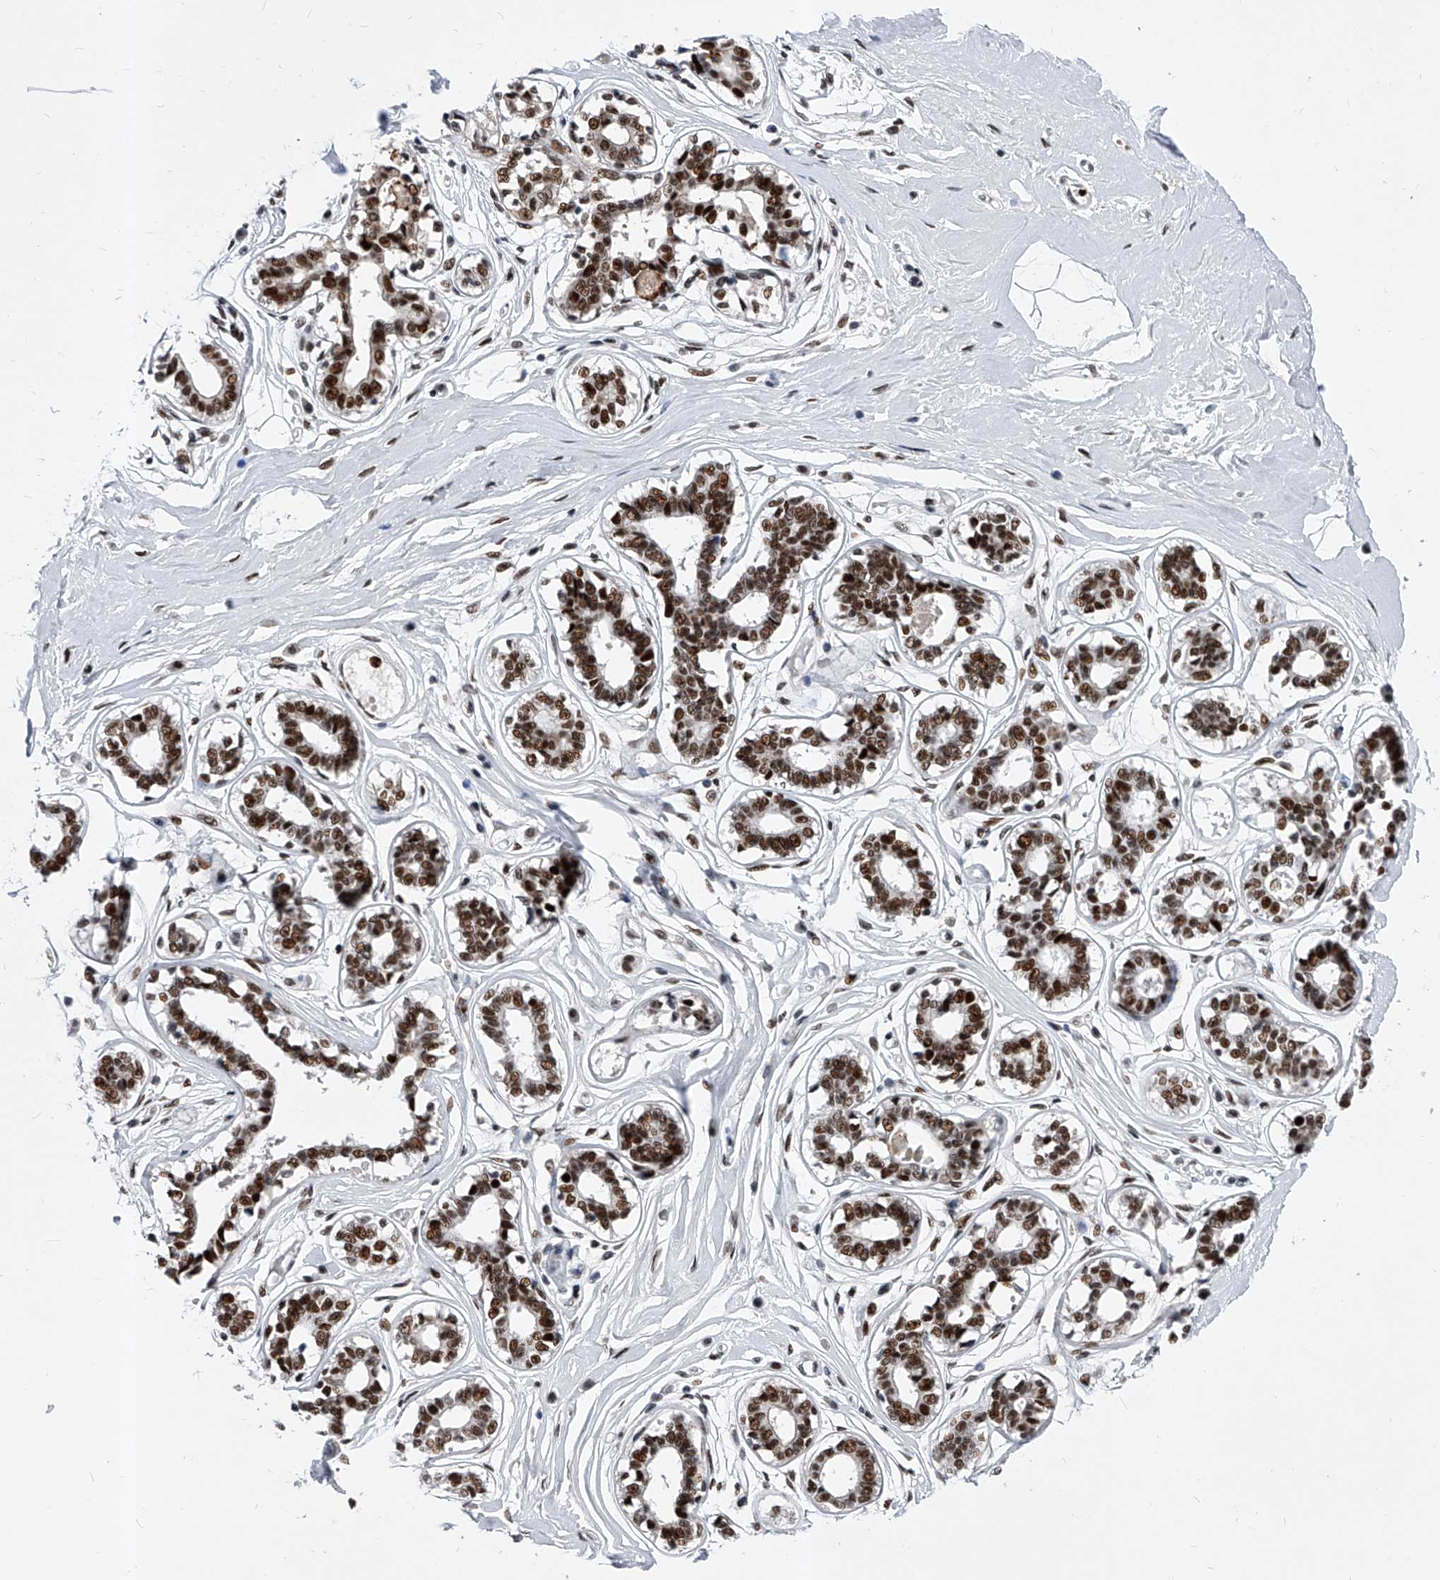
{"staining": {"intensity": "negative", "quantity": "none", "location": "none"}, "tissue": "breast", "cell_type": "Adipocytes", "image_type": "normal", "snomed": [{"axis": "morphology", "description": "Normal tissue, NOS"}, {"axis": "topography", "description": "Breast"}], "caption": "The immunohistochemistry (IHC) micrograph has no significant staining in adipocytes of breast. Brightfield microscopy of immunohistochemistry stained with DAB (brown) and hematoxylin (blue), captured at high magnification.", "gene": "TESK2", "patient": {"sex": "female", "age": 45}}